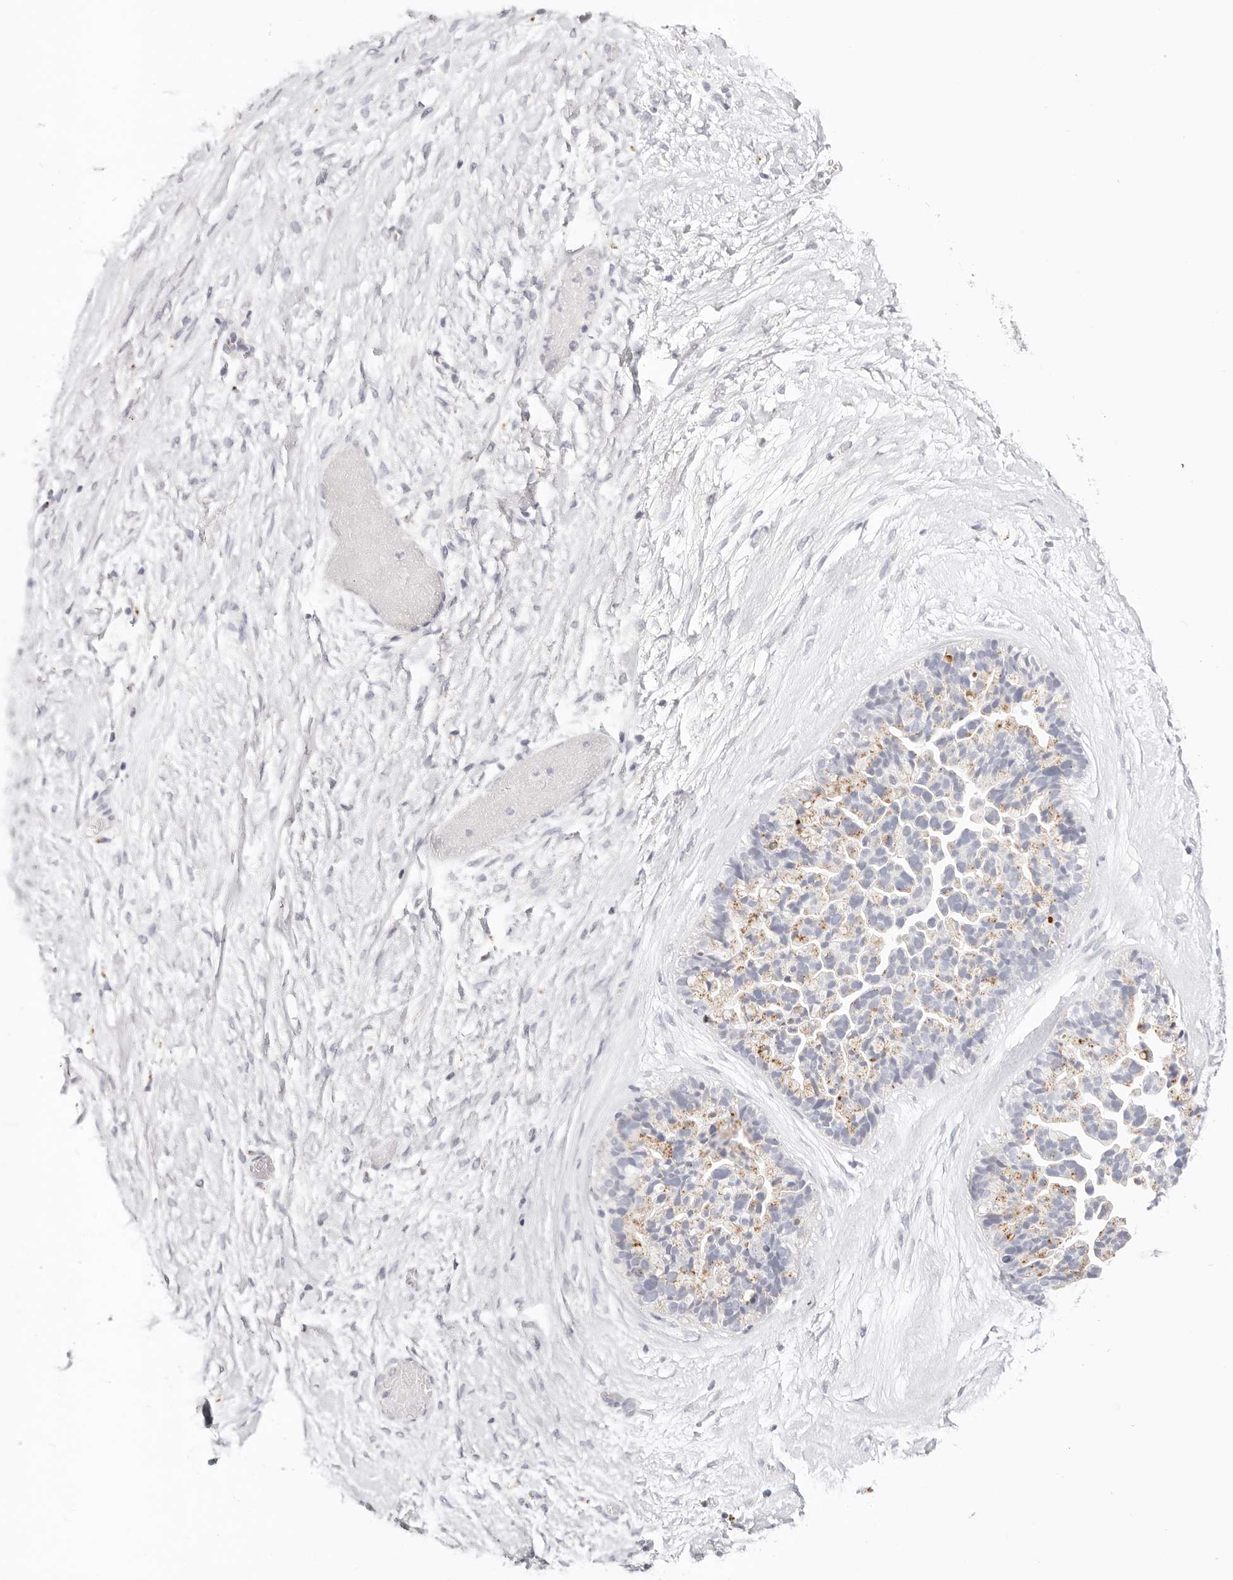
{"staining": {"intensity": "moderate", "quantity": "25%-75%", "location": "cytoplasmic/membranous"}, "tissue": "ovarian cancer", "cell_type": "Tumor cells", "image_type": "cancer", "snomed": [{"axis": "morphology", "description": "Cystadenocarcinoma, serous, NOS"}, {"axis": "topography", "description": "Ovary"}], "caption": "Immunohistochemical staining of ovarian cancer exhibits moderate cytoplasmic/membranous protein positivity in approximately 25%-75% of tumor cells. (DAB (3,3'-diaminobenzidine) = brown stain, brightfield microscopy at high magnification).", "gene": "STKLD1", "patient": {"sex": "female", "age": 56}}